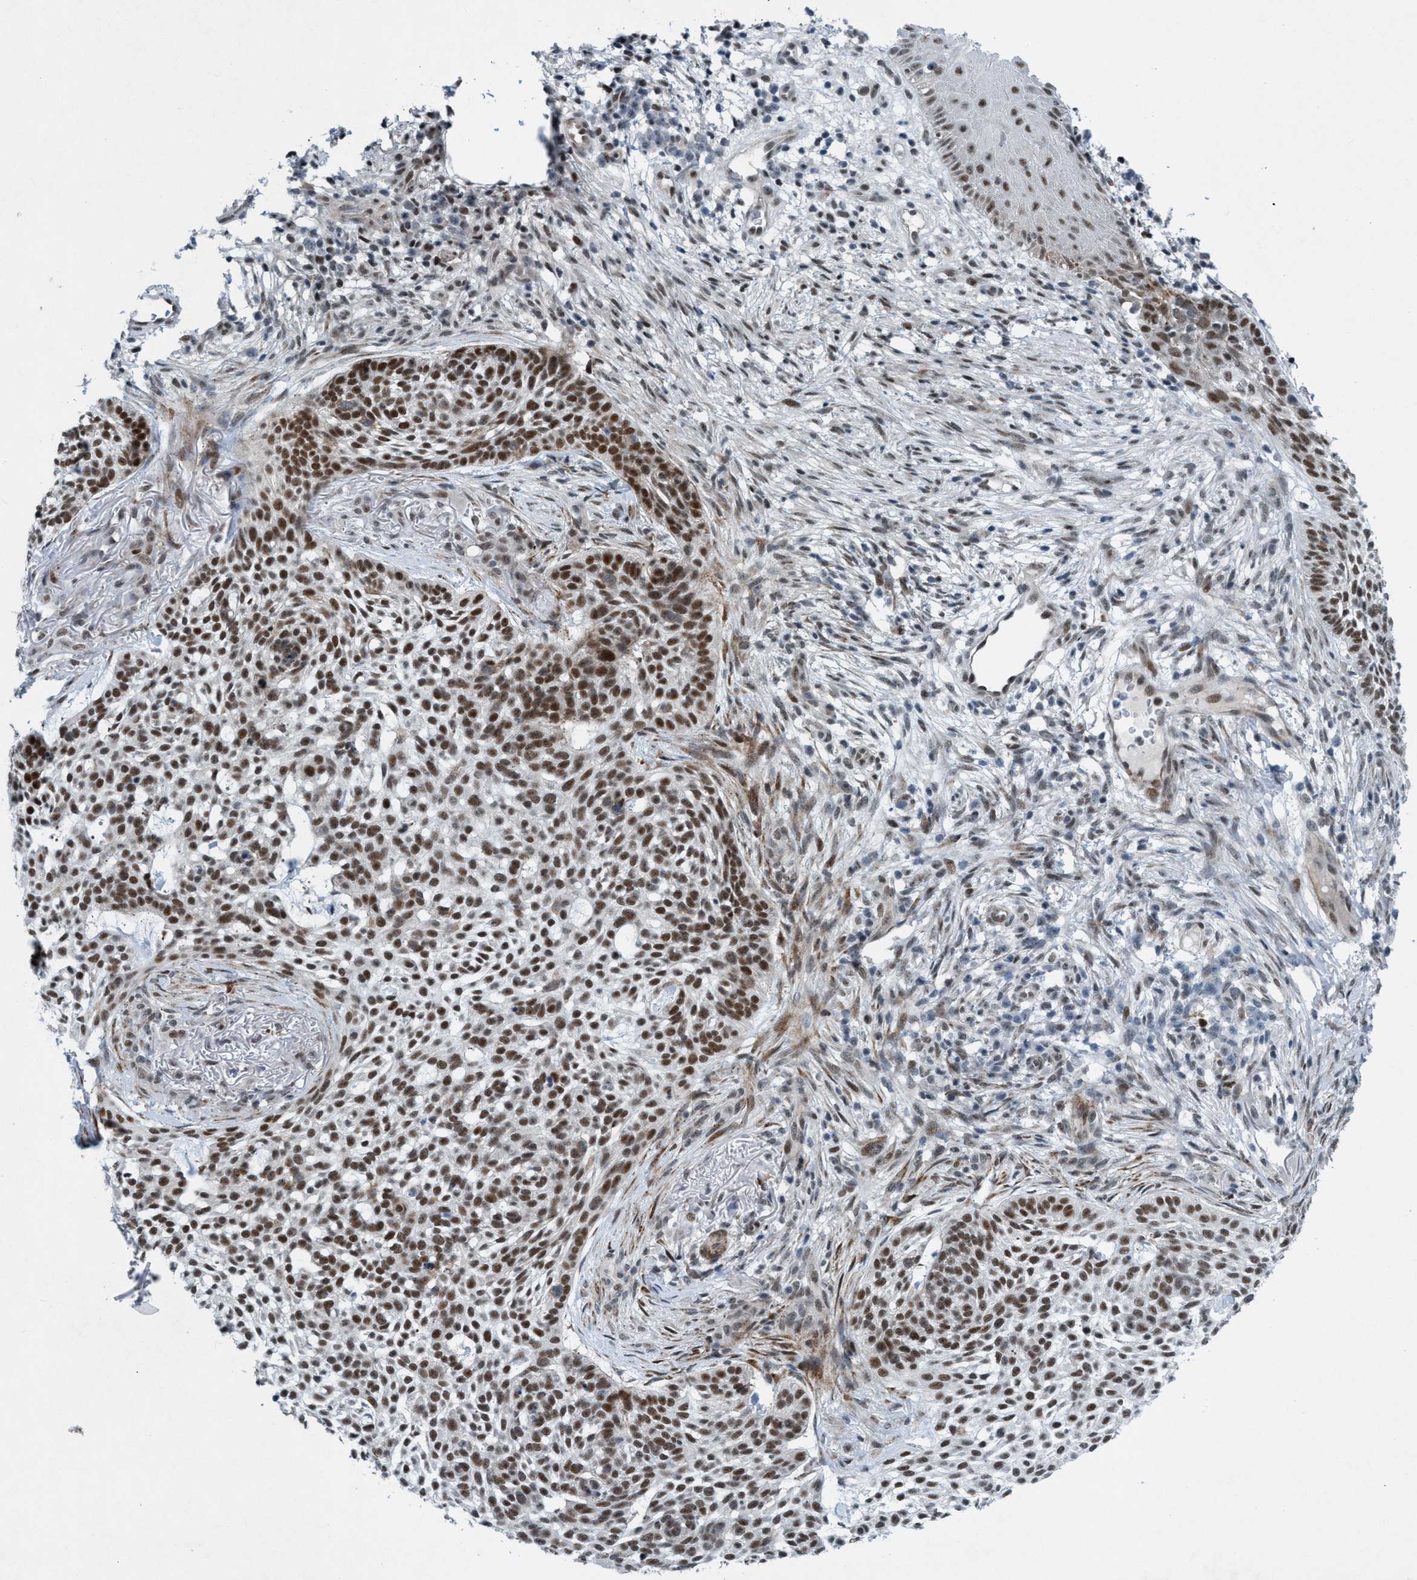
{"staining": {"intensity": "moderate", "quantity": ">75%", "location": "nuclear"}, "tissue": "skin cancer", "cell_type": "Tumor cells", "image_type": "cancer", "snomed": [{"axis": "morphology", "description": "Basal cell carcinoma"}, {"axis": "topography", "description": "Skin"}], "caption": "Moderate nuclear protein staining is identified in approximately >75% of tumor cells in skin cancer.", "gene": "CWC27", "patient": {"sex": "female", "age": 64}}